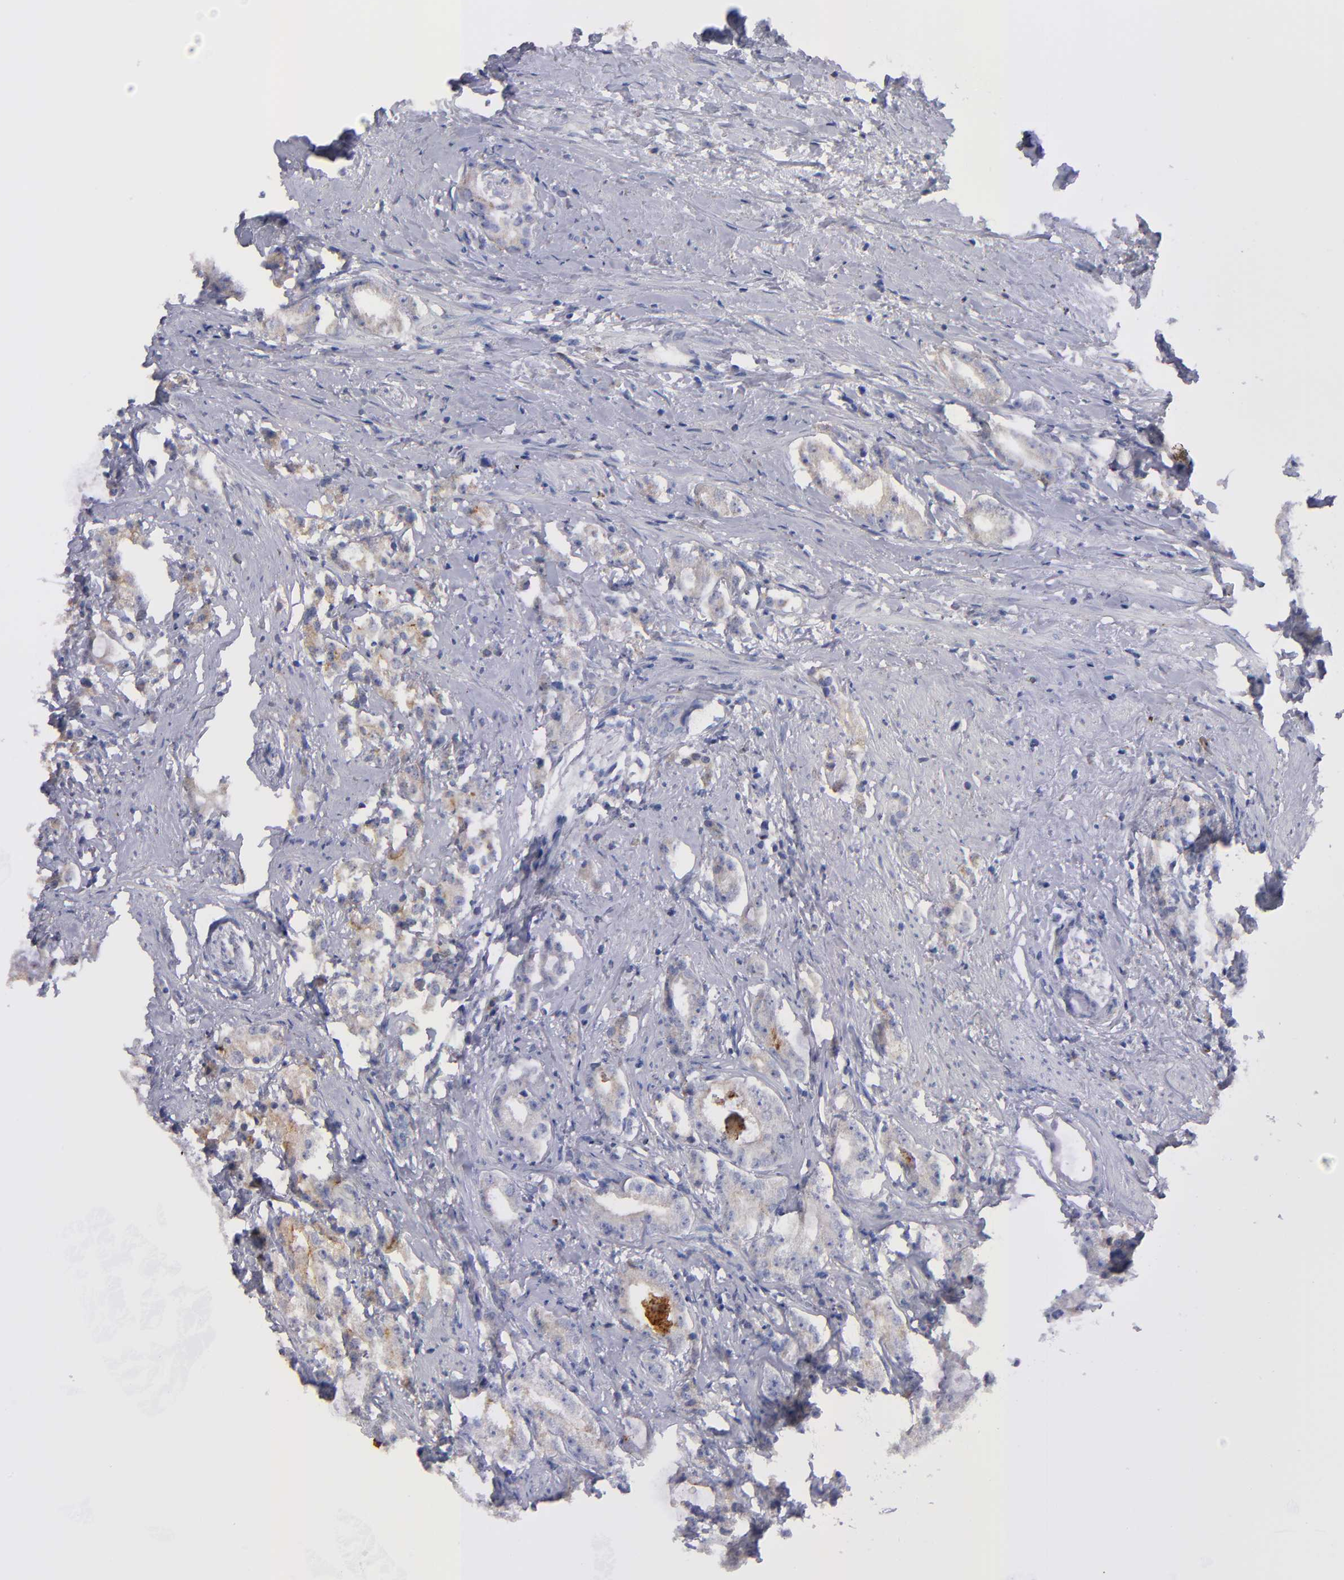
{"staining": {"intensity": "weak", "quantity": "25%-75%", "location": "cytoplasmic/membranous"}, "tissue": "prostate cancer", "cell_type": "Tumor cells", "image_type": "cancer", "snomed": [{"axis": "morphology", "description": "Adenocarcinoma, High grade"}, {"axis": "topography", "description": "Prostate"}], "caption": "Immunohistochemistry (IHC) of prostate cancer (high-grade adenocarcinoma) exhibits low levels of weak cytoplasmic/membranous positivity in approximately 25%-75% of tumor cells.", "gene": "MFGE8", "patient": {"sex": "male", "age": 68}}